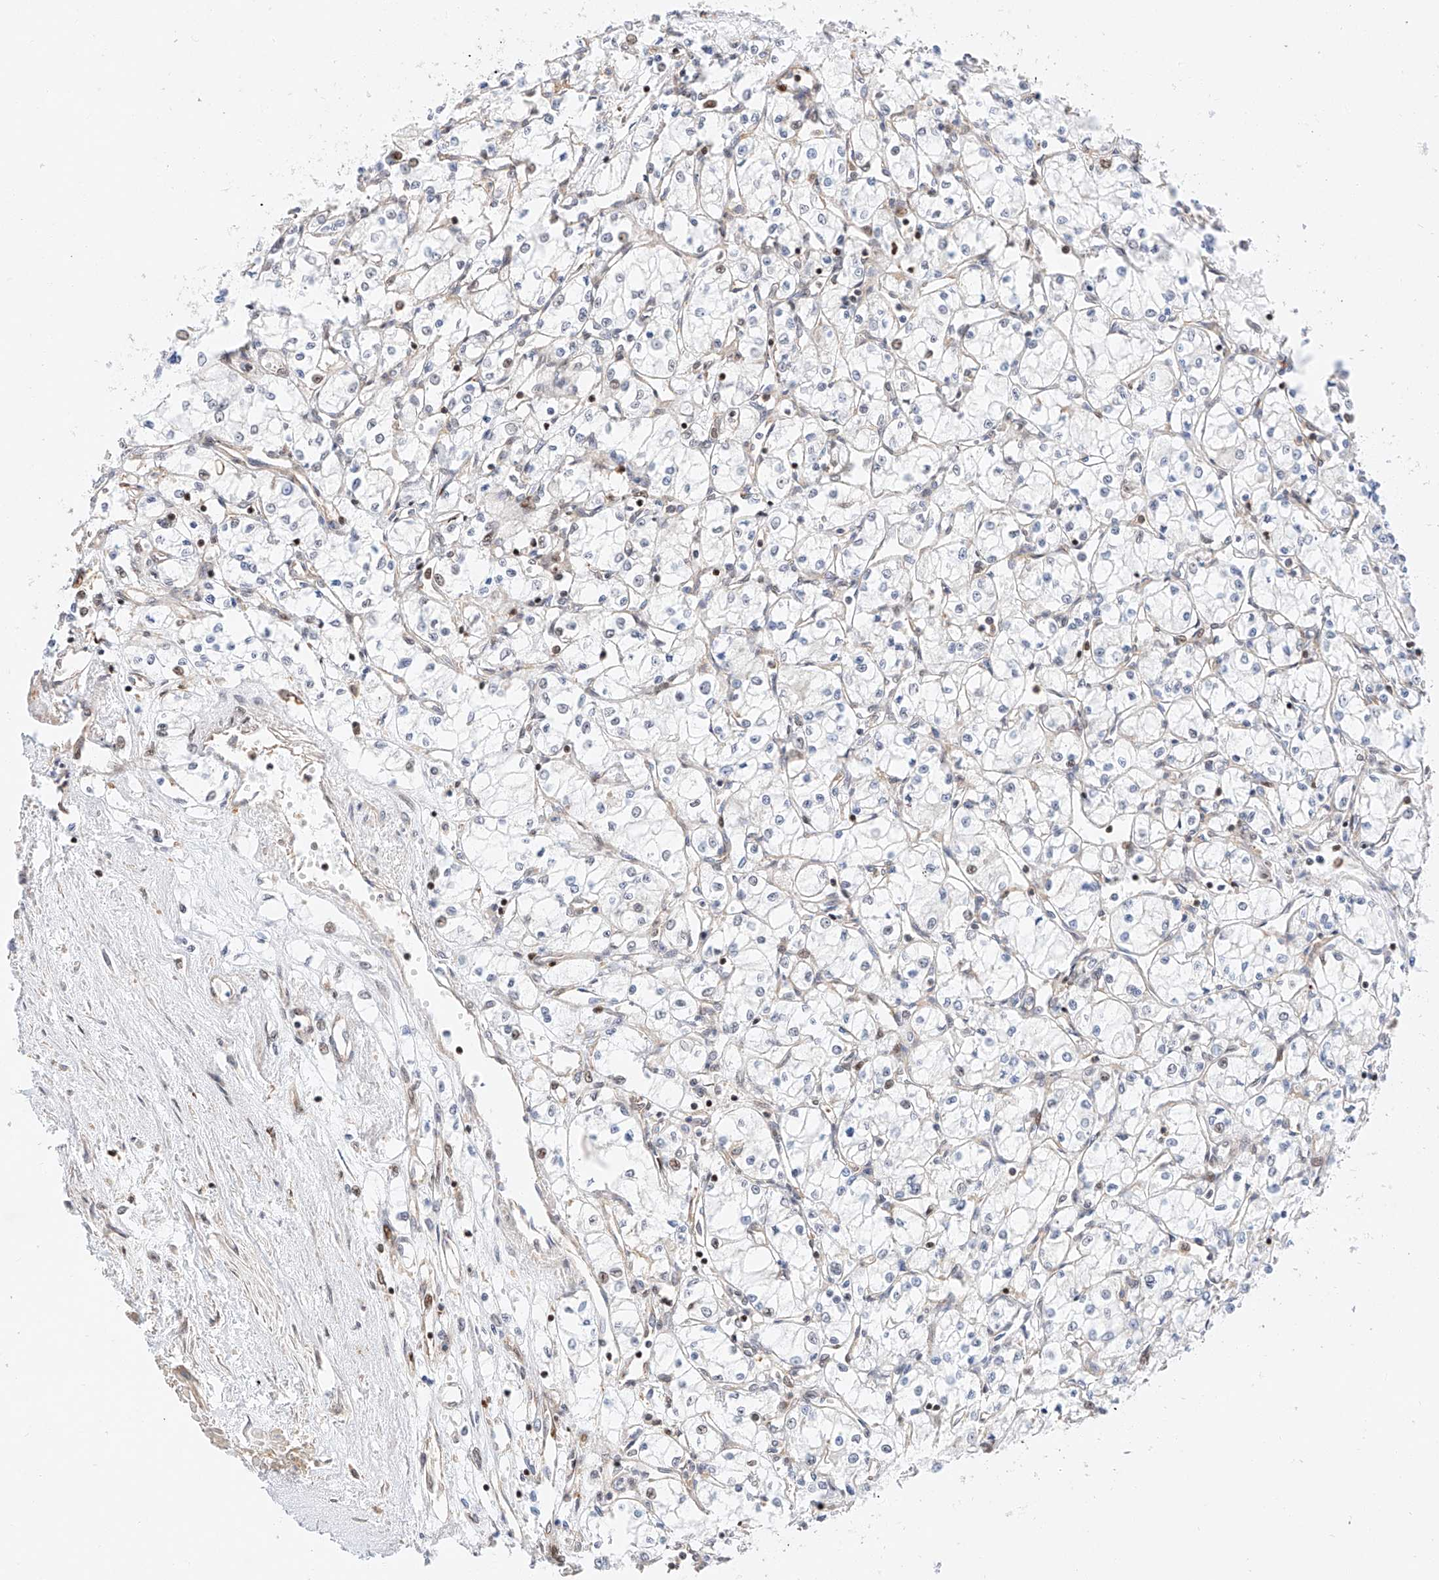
{"staining": {"intensity": "negative", "quantity": "none", "location": "none"}, "tissue": "renal cancer", "cell_type": "Tumor cells", "image_type": "cancer", "snomed": [{"axis": "morphology", "description": "Adenocarcinoma, NOS"}, {"axis": "topography", "description": "Kidney"}], "caption": "This micrograph is of renal adenocarcinoma stained with IHC to label a protein in brown with the nuclei are counter-stained blue. There is no staining in tumor cells.", "gene": "HDAC9", "patient": {"sex": "male", "age": 59}}